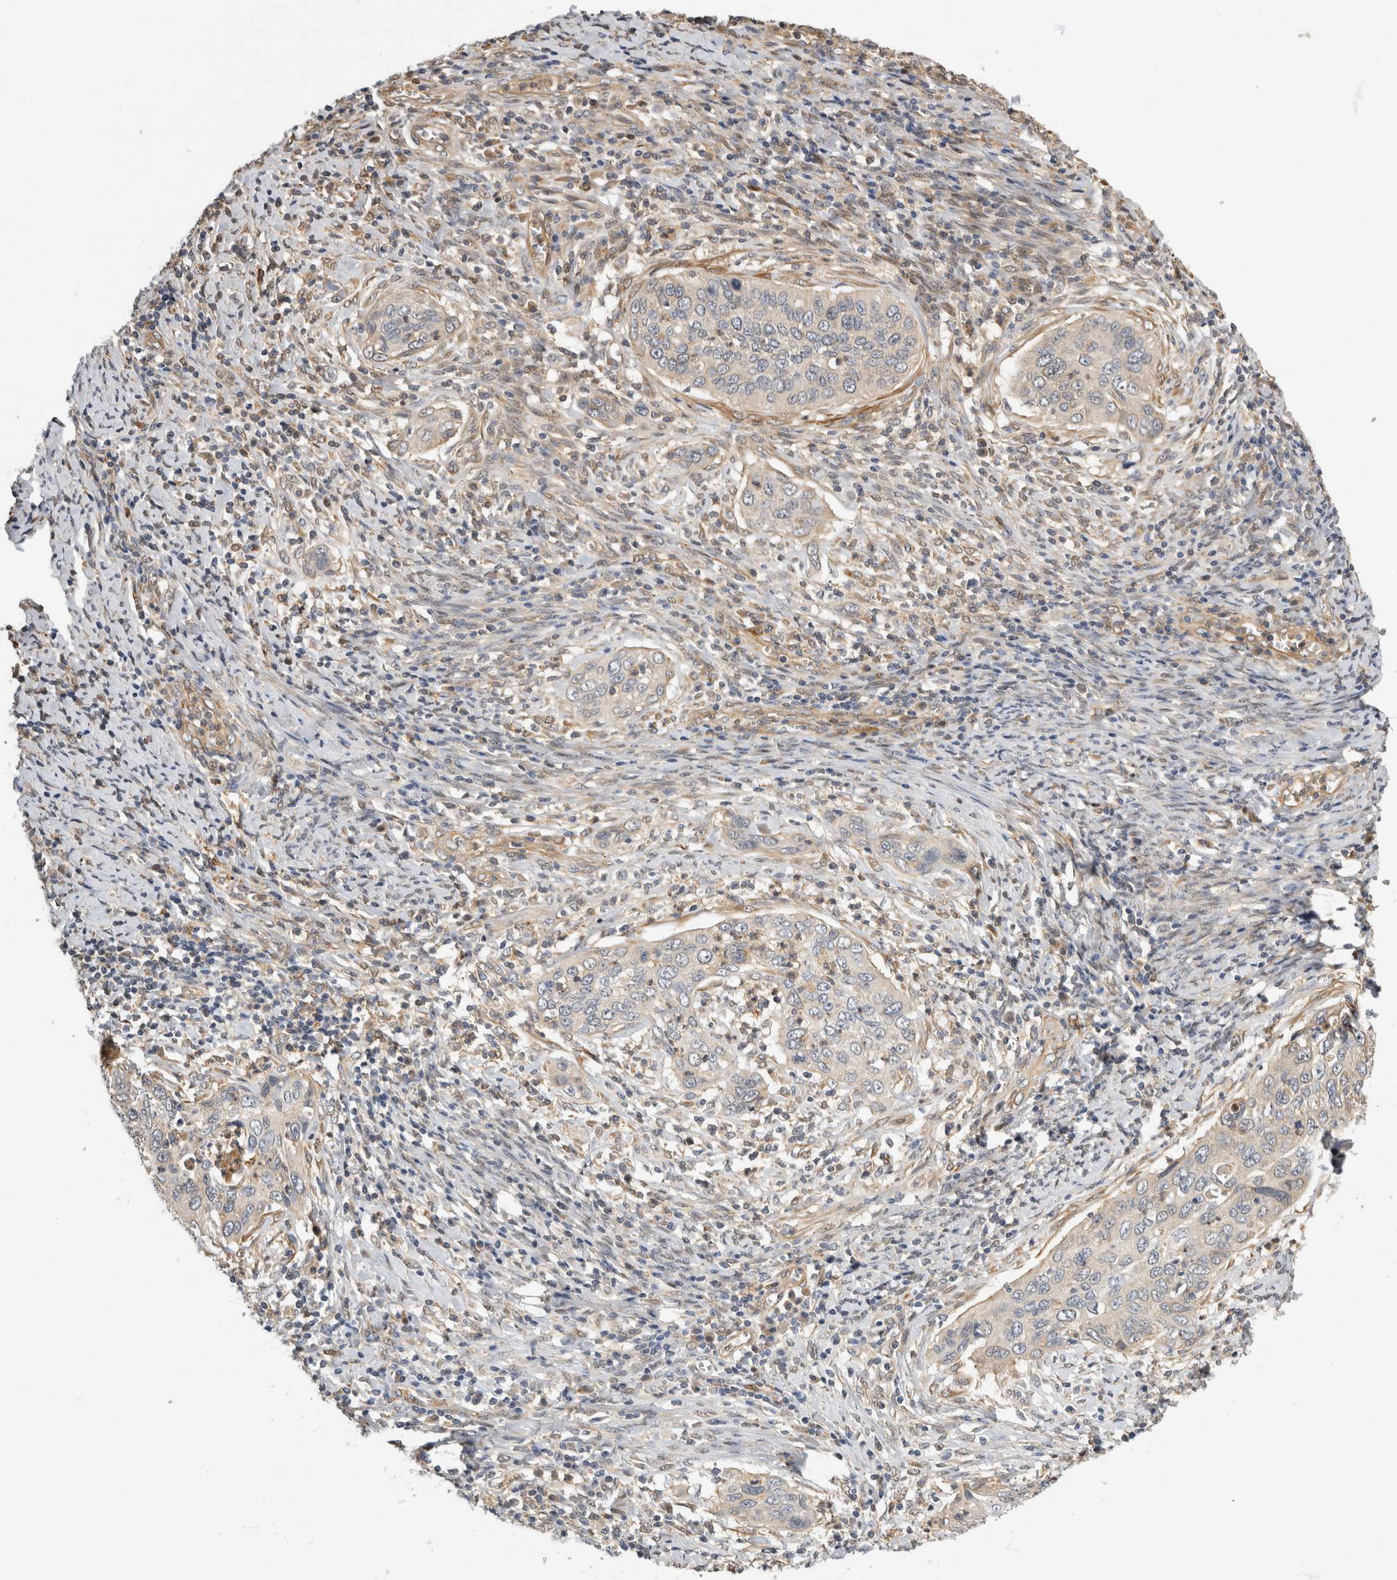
{"staining": {"intensity": "weak", "quantity": "<25%", "location": "cytoplasmic/membranous"}, "tissue": "cervical cancer", "cell_type": "Tumor cells", "image_type": "cancer", "snomed": [{"axis": "morphology", "description": "Squamous cell carcinoma, NOS"}, {"axis": "topography", "description": "Cervix"}], "caption": "Cervical squamous cell carcinoma was stained to show a protein in brown. There is no significant staining in tumor cells.", "gene": "PGM1", "patient": {"sex": "female", "age": 53}}